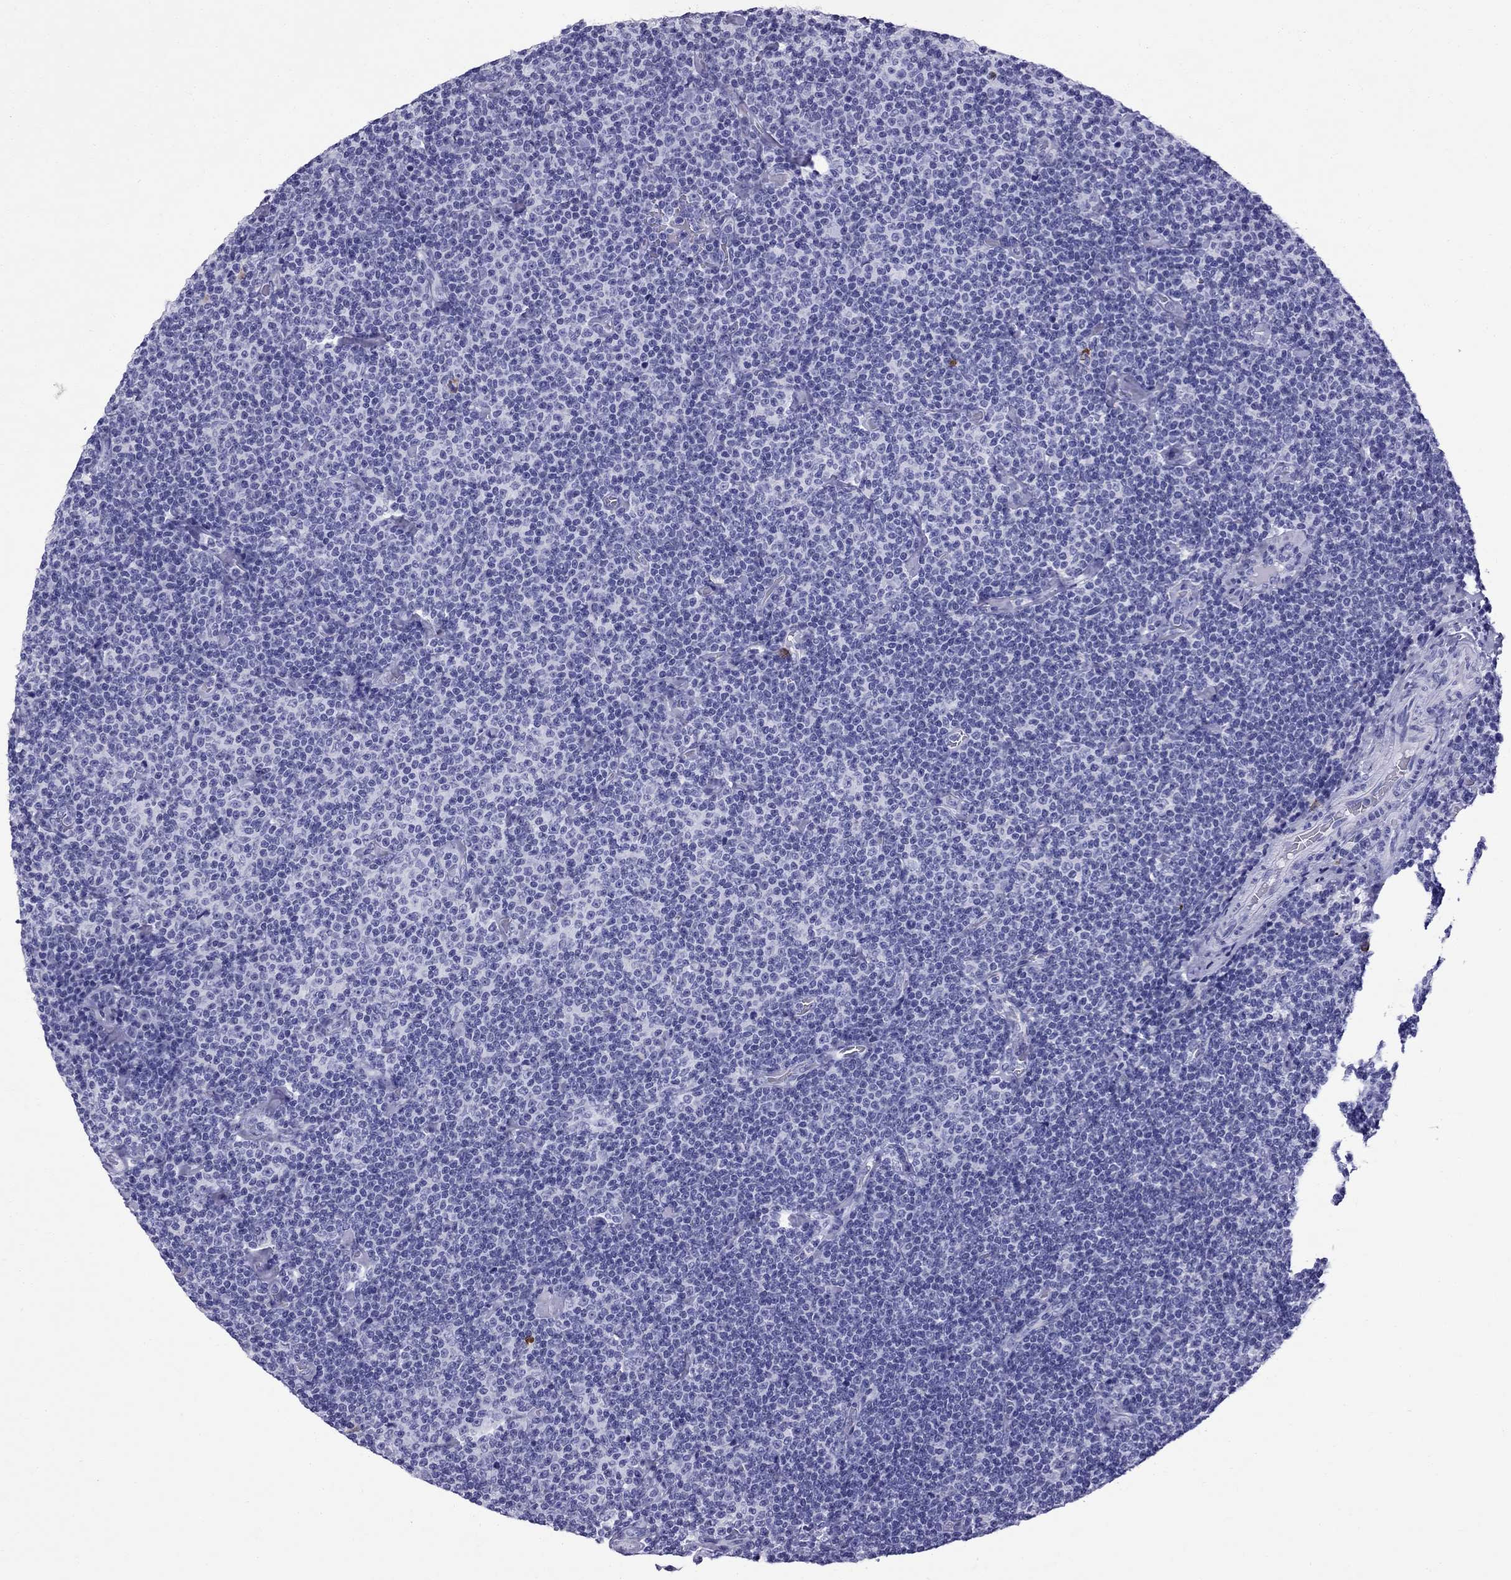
{"staining": {"intensity": "negative", "quantity": "none", "location": "none"}, "tissue": "lymphoma", "cell_type": "Tumor cells", "image_type": "cancer", "snomed": [{"axis": "morphology", "description": "Malignant lymphoma, non-Hodgkin's type, Low grade"}, {"axis": "topography", "description": "Lymph node"}], "caption": "Immunohistochemistry (IHC) micrograph of malignant lymphoma, non-Hodgkin's type (low-grade) stained for a protein (brown), which exhibits no staining in tumor cells. The staining was performed using DAB to visualize the protein expression in brown, while the nuclei were stained in blue with hematoxylin (Magnification: 20x).", "gene": "SCART1", "patient": {"sex": "male", "age": 81}}